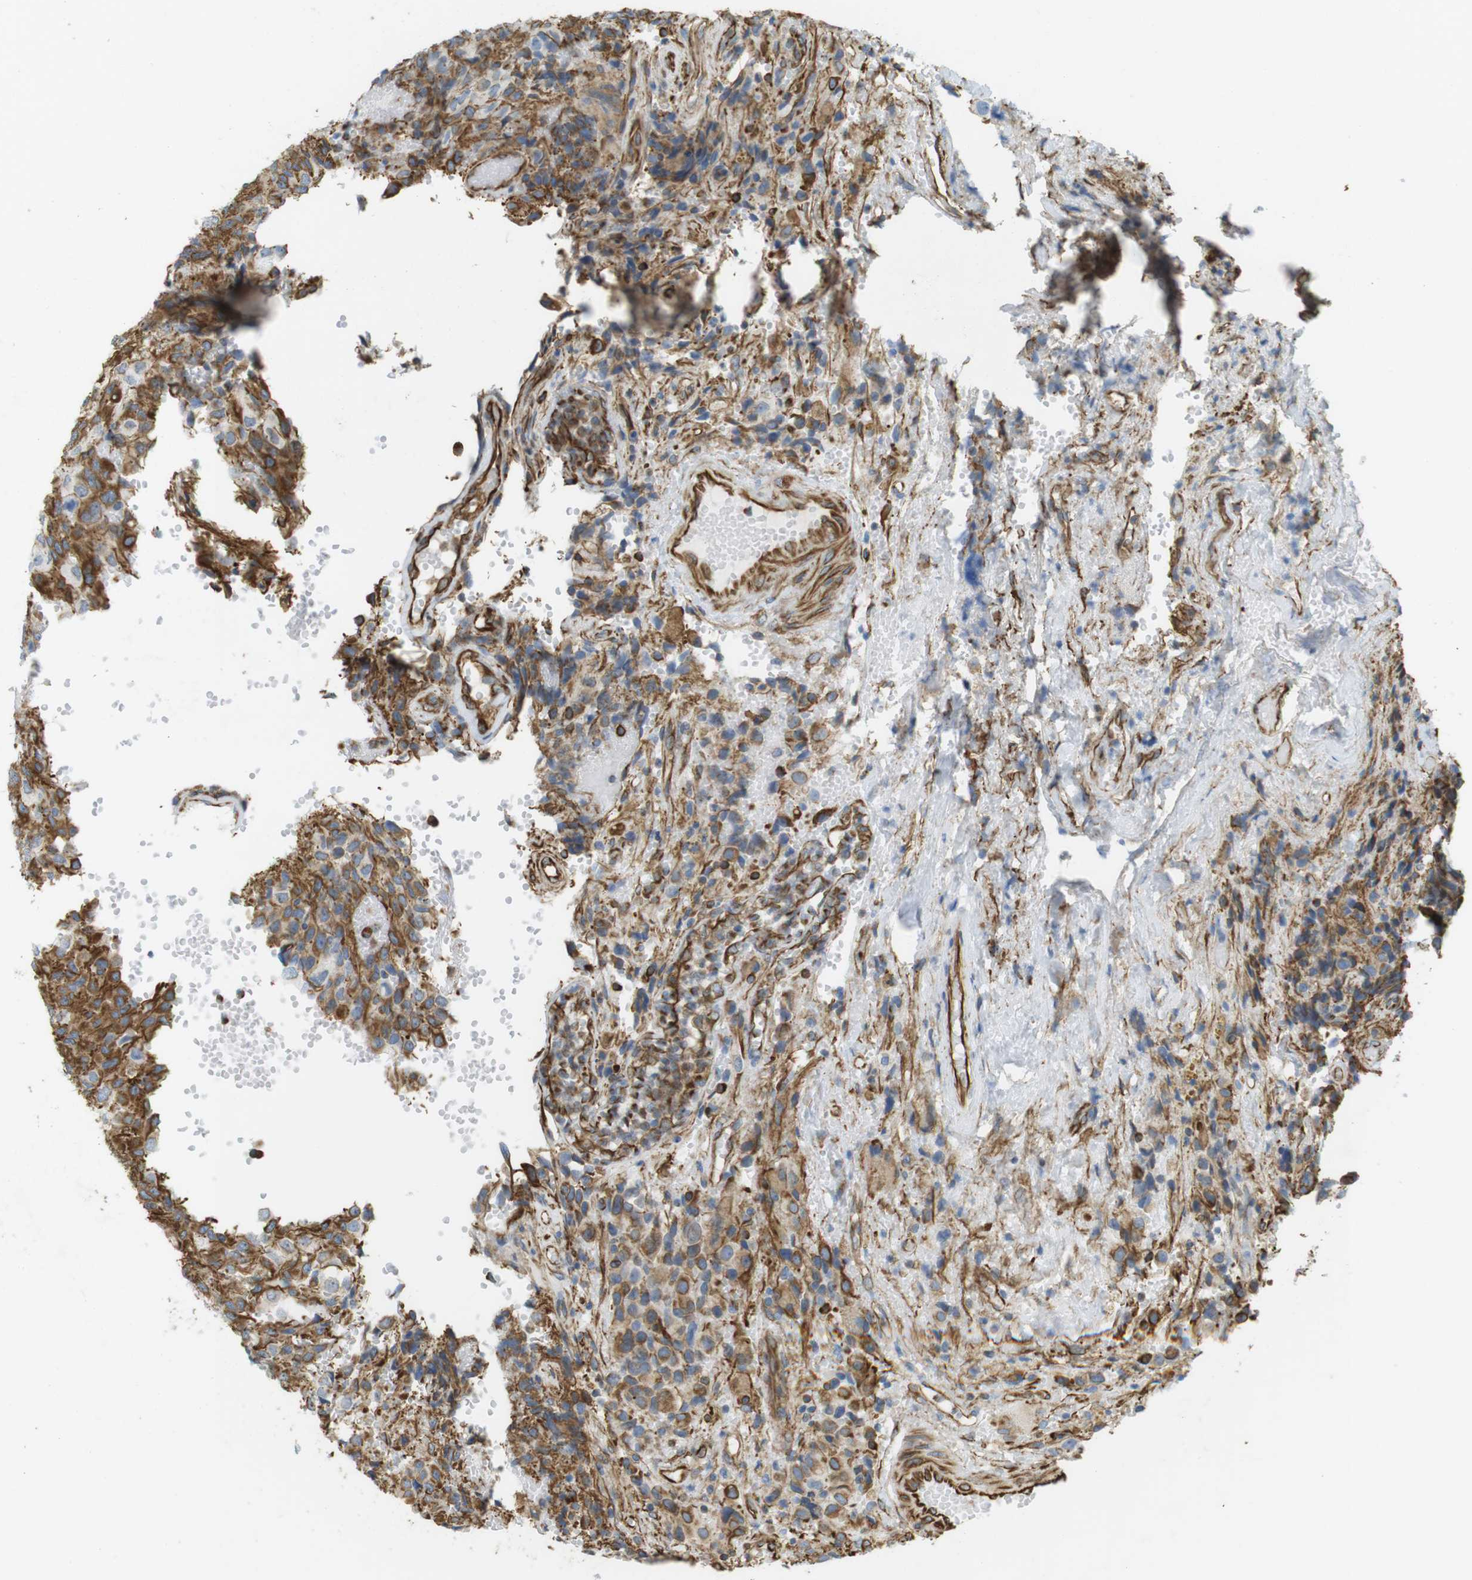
{"staining": {"intensity": "moderate", "quantity": ">75%", "location": "cytoplasmic/membranous"}, "tissue": "glioma", "cell_type": "Tumor cells", "image_type": "cancer", "snomed": [{"axis": "morphology", "description": "Glioma, malignant, High grade"}, {"axis": "topography", "description": "Brain"}], "caption": "Protein expression analysis of human high-grade glioma (malignant) reveals moderate cytoplasmic/membranous positivity in about >75% of tumor cells.", "gene": "MS4A10", "patient": {"sex": "male", "age": 32}}